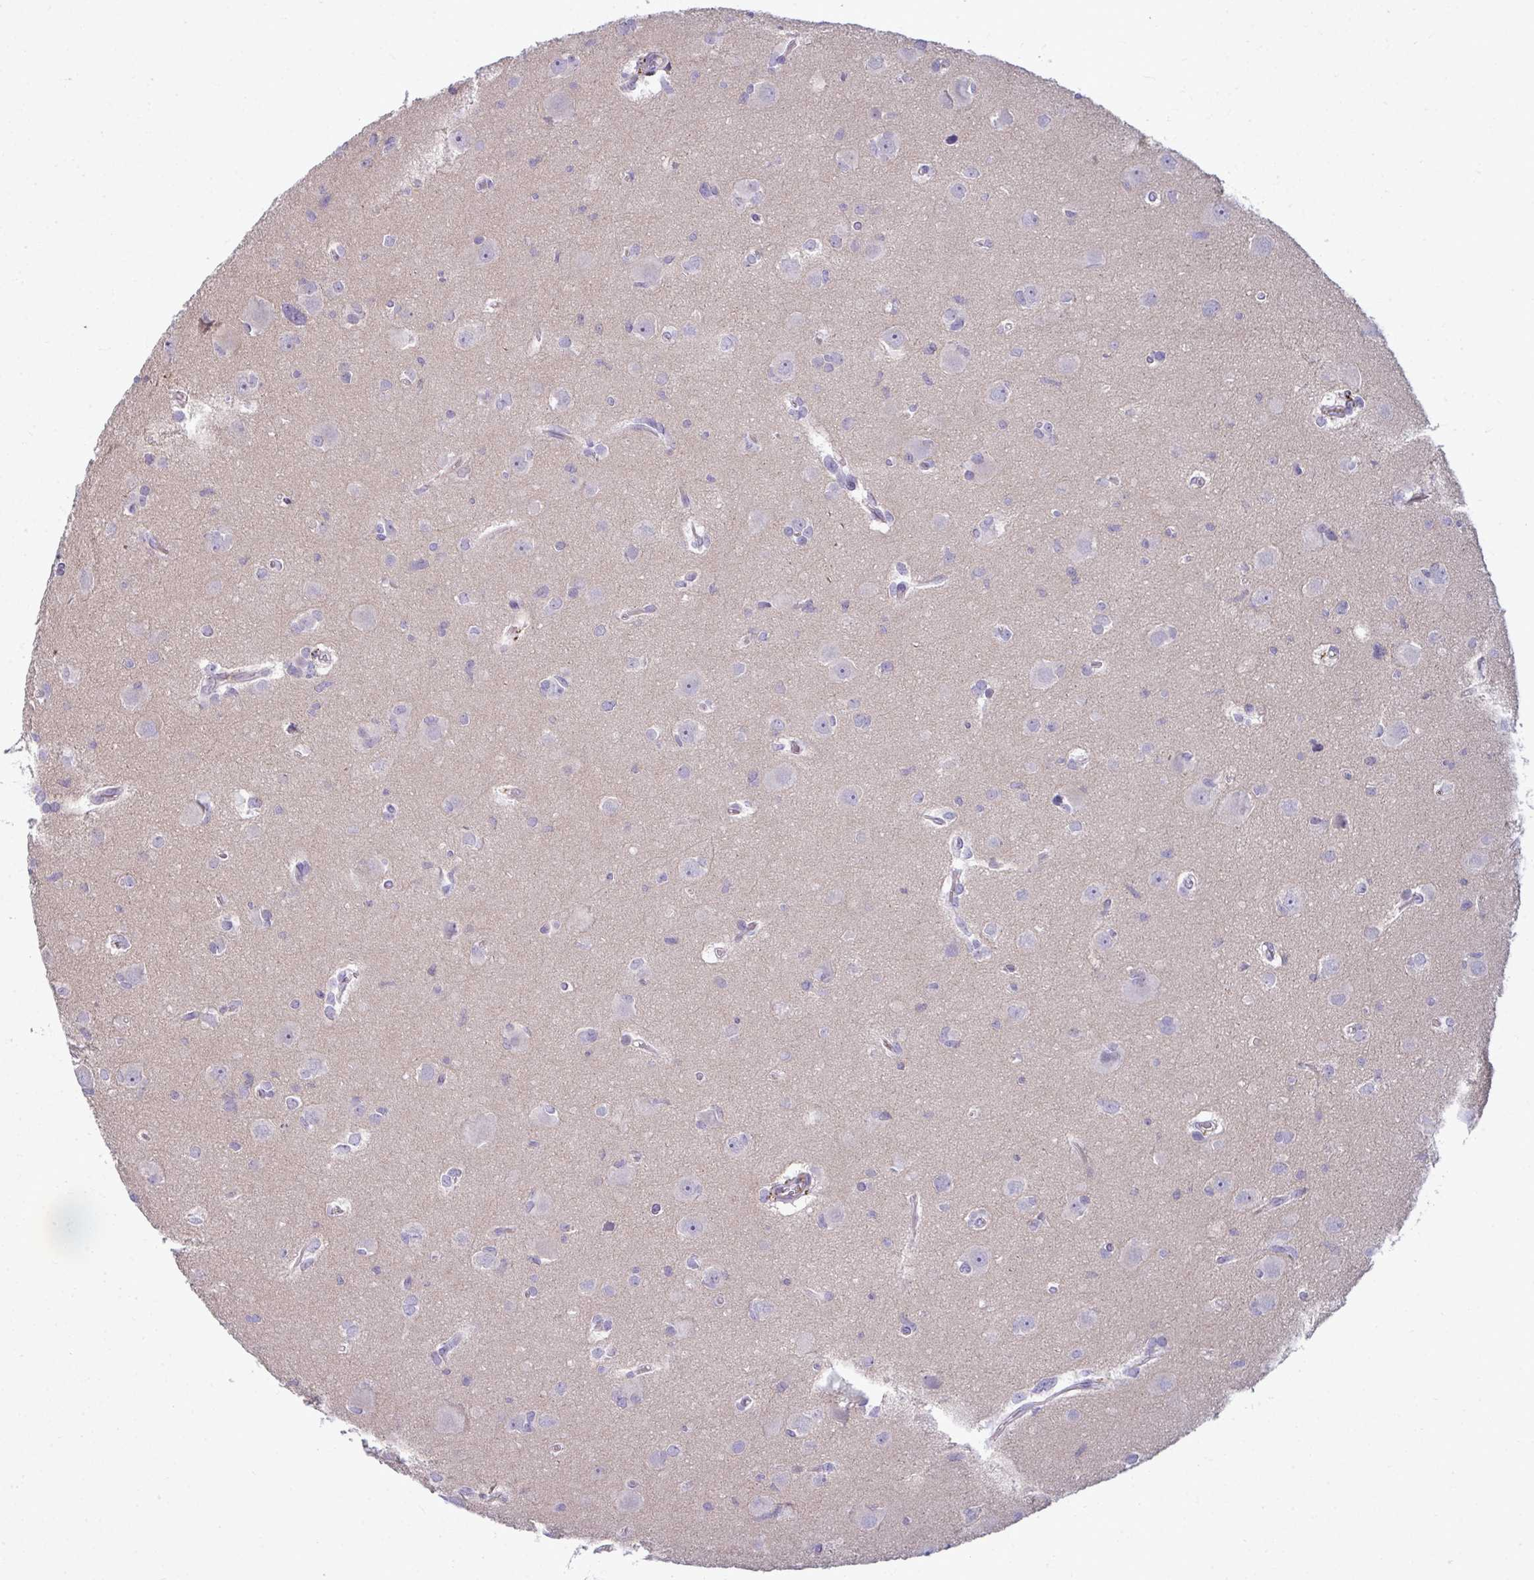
{"staining": {"intensity": "negative", "quantity": "none", "location": "none"}, "tissue": "glioma", "cell_type": "Tumor cells", "image_type": "cancer", "snomed": [{"axis": "morphology", "description": "Glioma, malignant, High grade"}, {"axis": "topography", "description": "Brain"}], "caption": "A histopathology image of malignant glioma (high-grade) stained for a protein demonstrates no brown staining in tumor cells.", "gene": "SLC14A1", "patient": {"sex": "male", "age": 23}}